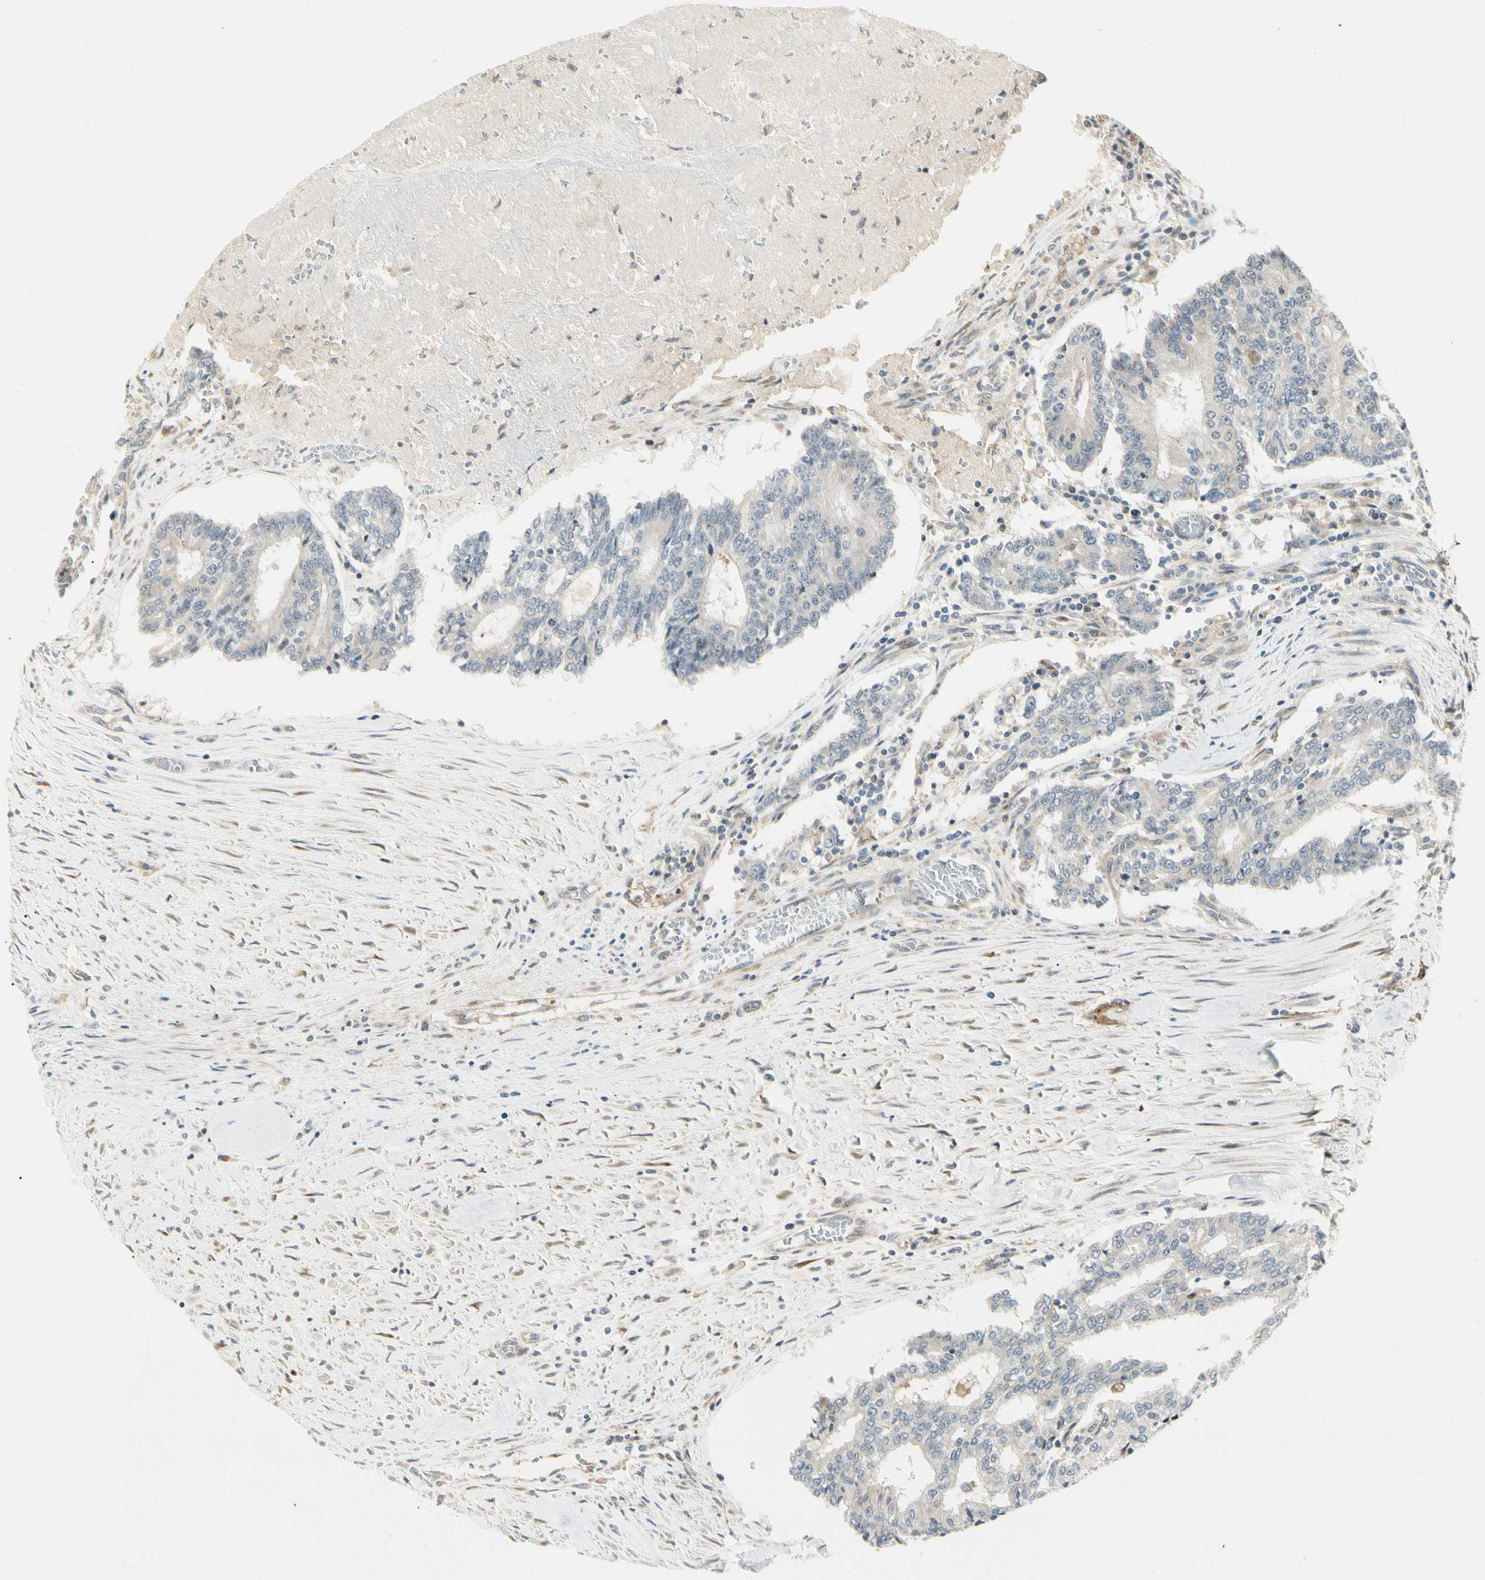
{"staining": {"intensity": "negative", "quantity": "none", "location": "none"}, "tissue": "prostate cancer", "cell_type": "Tumor cells", "image_type": "cancer", "snomed": [{"axis": "morphology", "description": "Adenocarcinoma, High grade"}, {"axis": "topography", "description": "Prostate"}], "caption": "The image displays no significant positivity in tumor cells of prostate cancer.", "gene": "FNDC3B", "patient": {"sex": "male", "age": 55}}